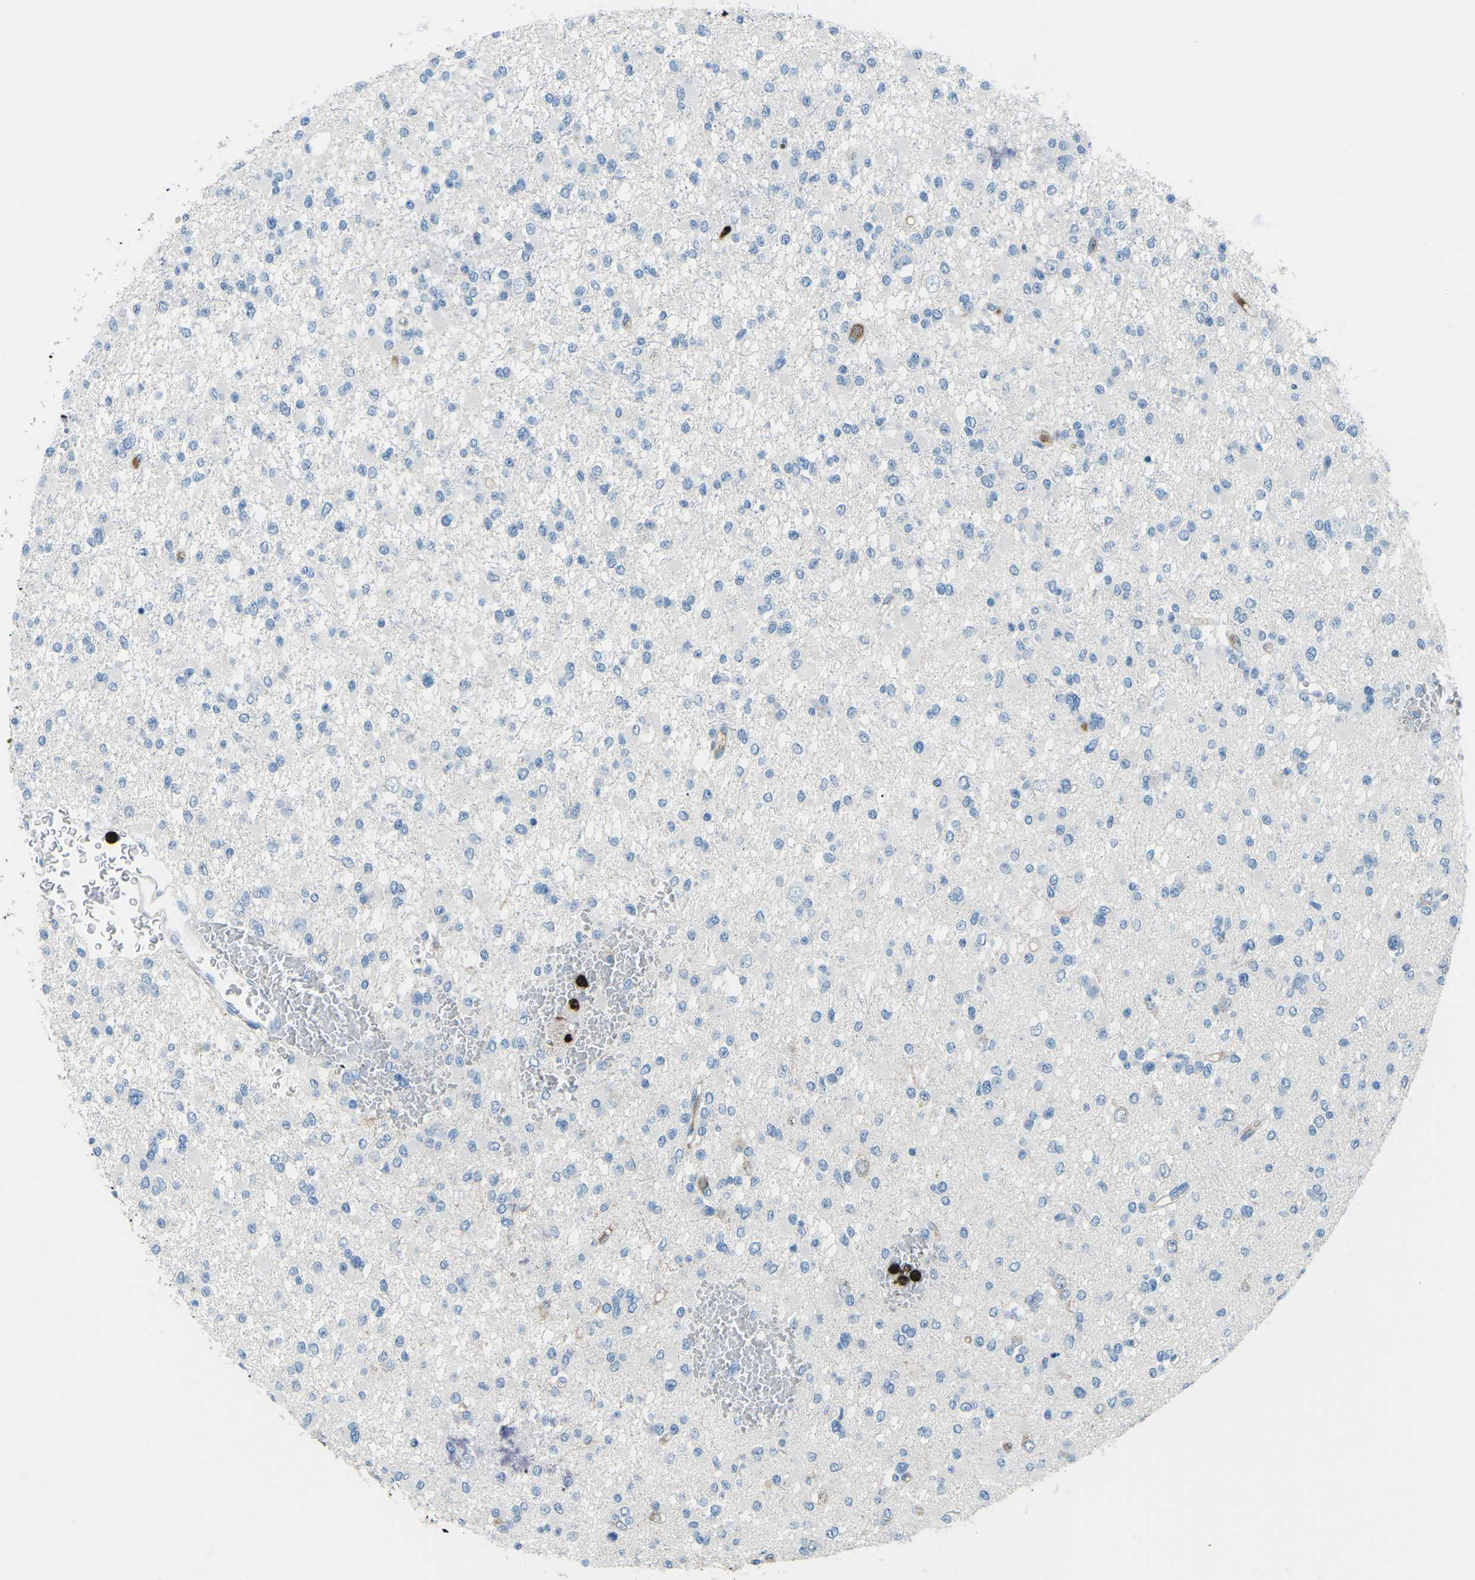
{"staining": {"intensity": "negative", "quantity": "none", "location": "none"}, "tissue": "glioma", "cell_type": "Tumor cells", "image_type": "cancer", "snomed": [{"axis": "morphology", "description": "Glioma, malignant, Low grade"}, {"axis": "topography", "description": "Brain"}], "caption": "Micrograph shows no significant protein expression in tumor cells of low-grade glioma (malignant). Nuclei are stained in blue.", "gene": "FCN1", "patient": {"sex": "female", "age": 22}}